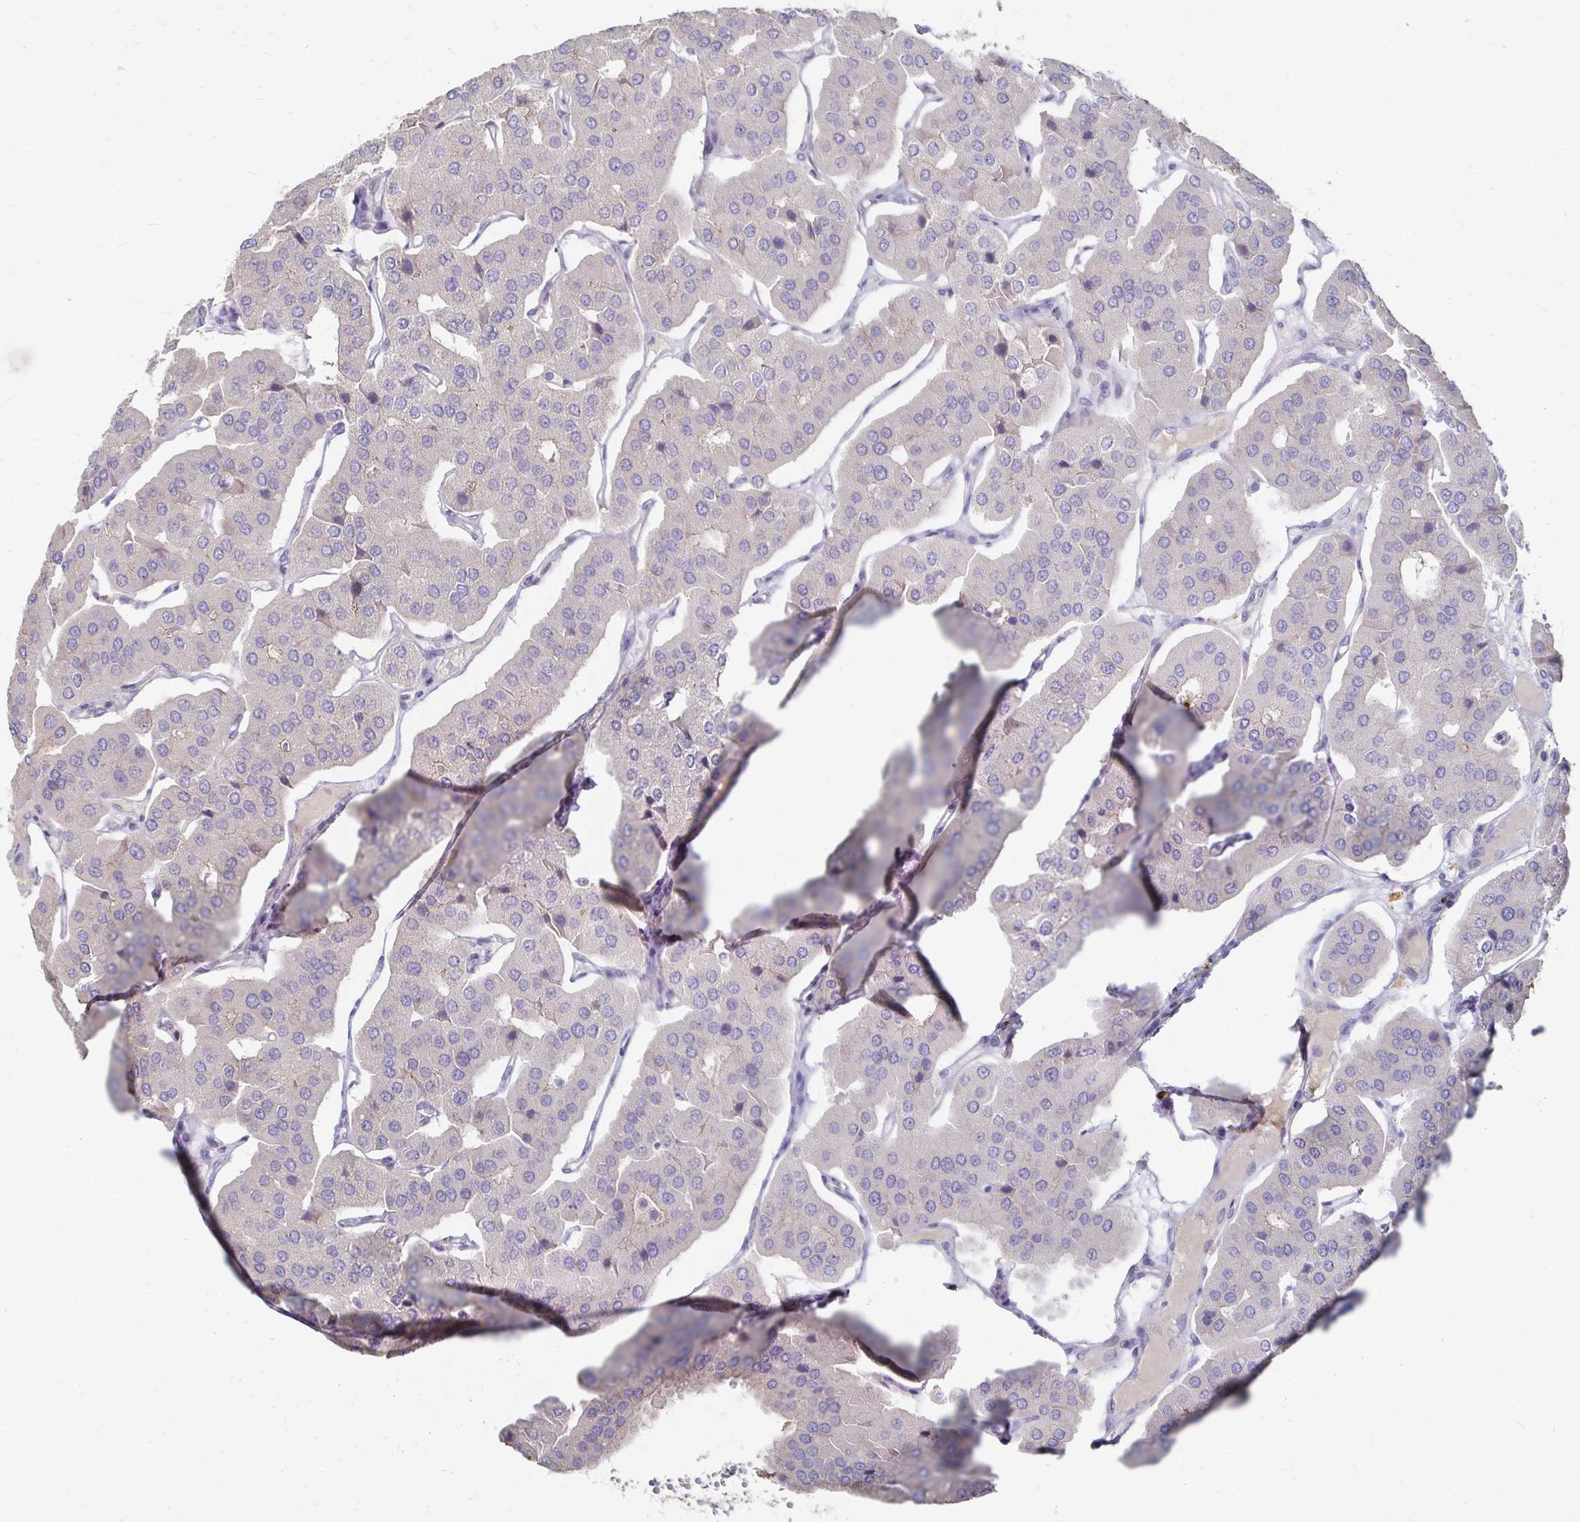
{"staining": {"intensity": "negative", "quantity": "none", "location": "none"}, "tissue": "parathyroid gland", "cell_type": "Glandular cells", "image_type": "normal", "snomed": [{"axis": "morphology", "description": "Normal tissue, NOS"}, {"axis": "morphology", "description": "Adenoma, NOS"}, {"axis": "topography", "description": "Parathyroid gland"}], "caption": "The photomicrograph shows no significant expression in glandular cells of parathyroid gland.", "gene": "ZNF727", "patient": {"sex": "female", "age": 86}}